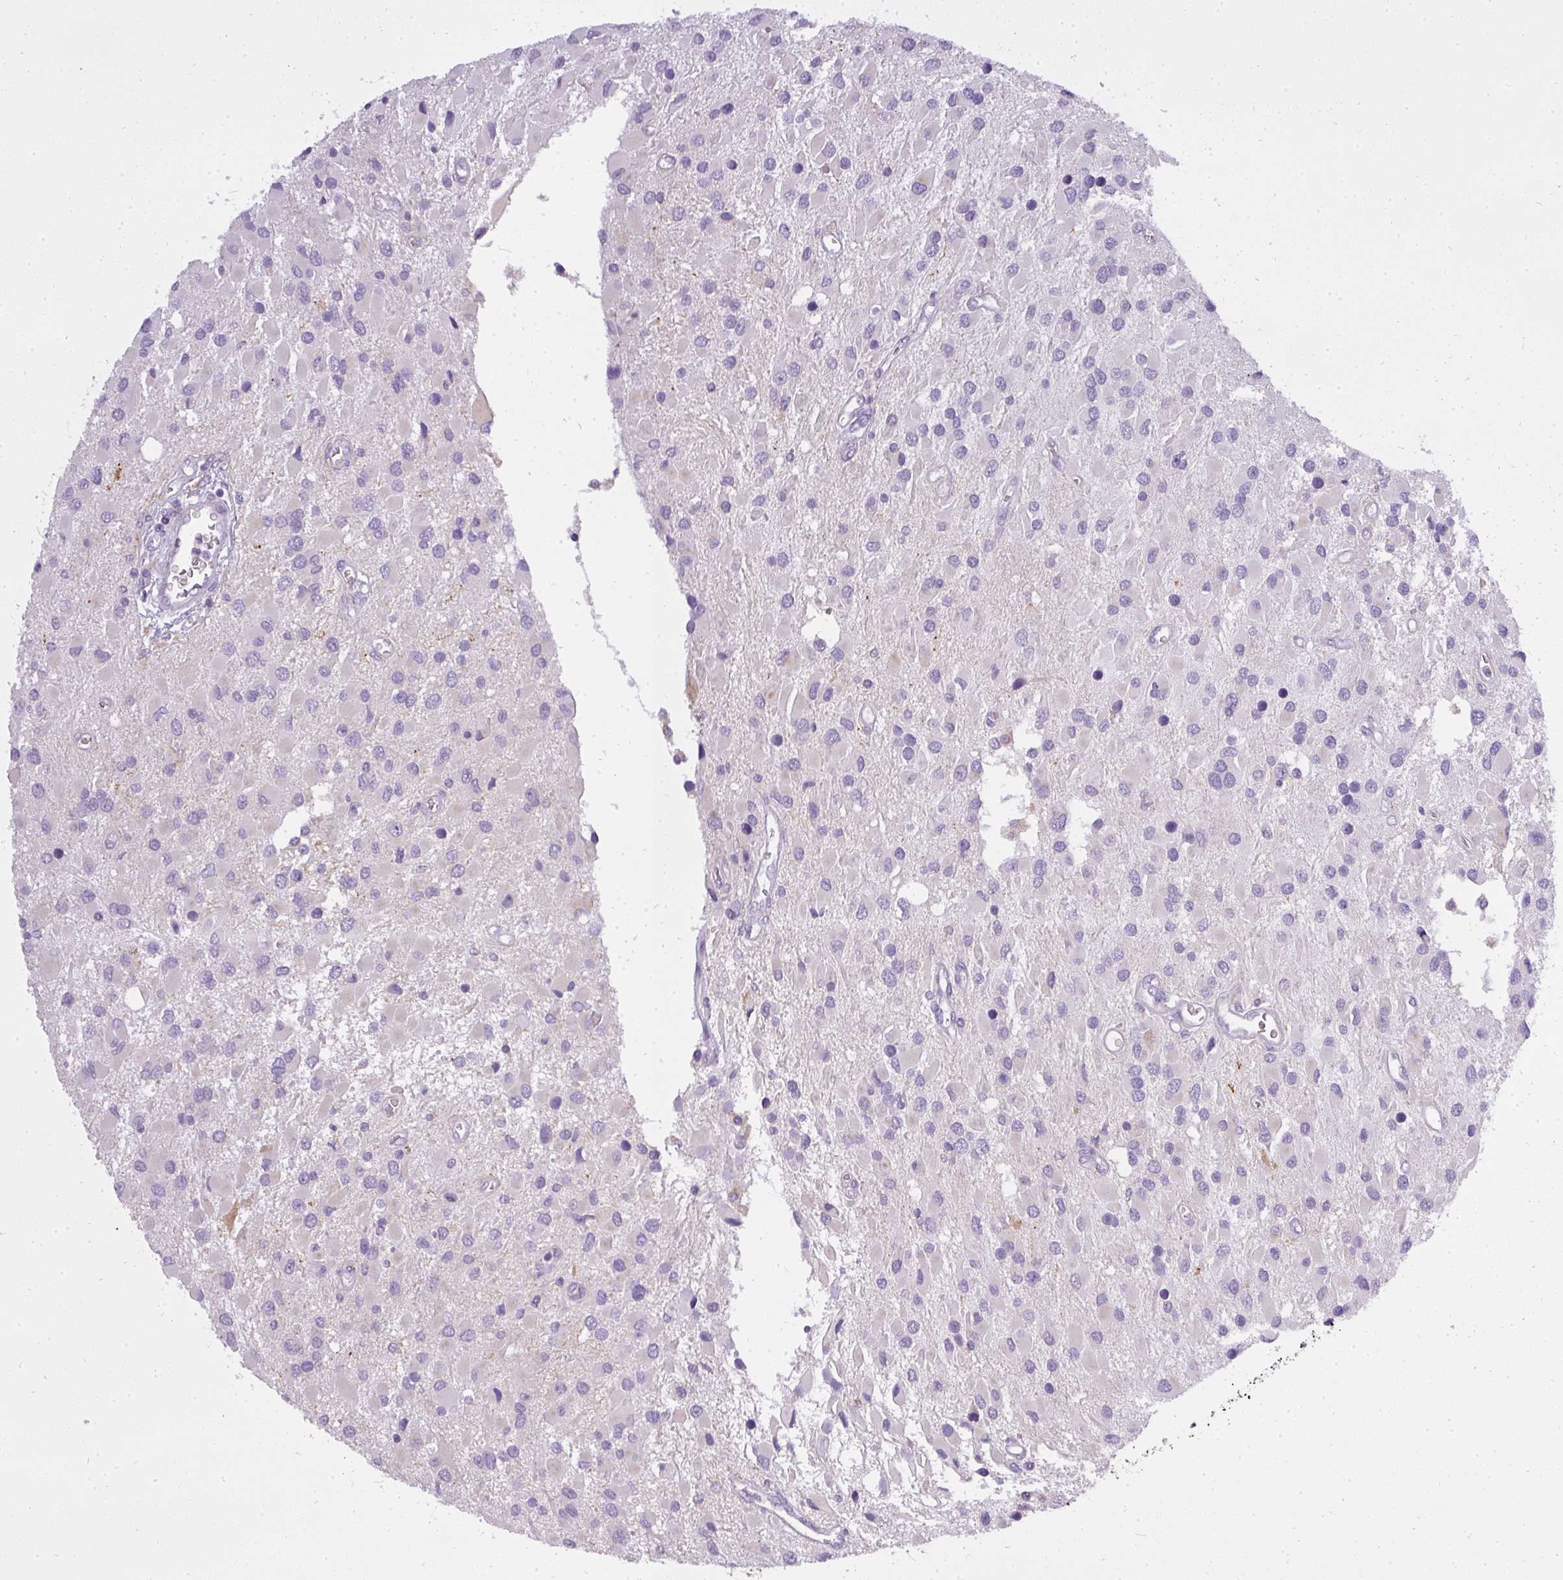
{"staining": {"intensity": "negative", "quantity": "none", "location": "none"}, "tissue": "glioma", "cell_type": "Tumor cells", "image_type": "cancer", "snomed": [{"axis": "morphology", "description": "Glioma, malignant, High grade"}, {"axis": "topography", "description": "Brain"}], "caption": "Glioma stained for a protein using IHC exhibits no expression tumor cells.", "gene": "ATP6V1D", "patient": {"sex": "male", "age": 53}}